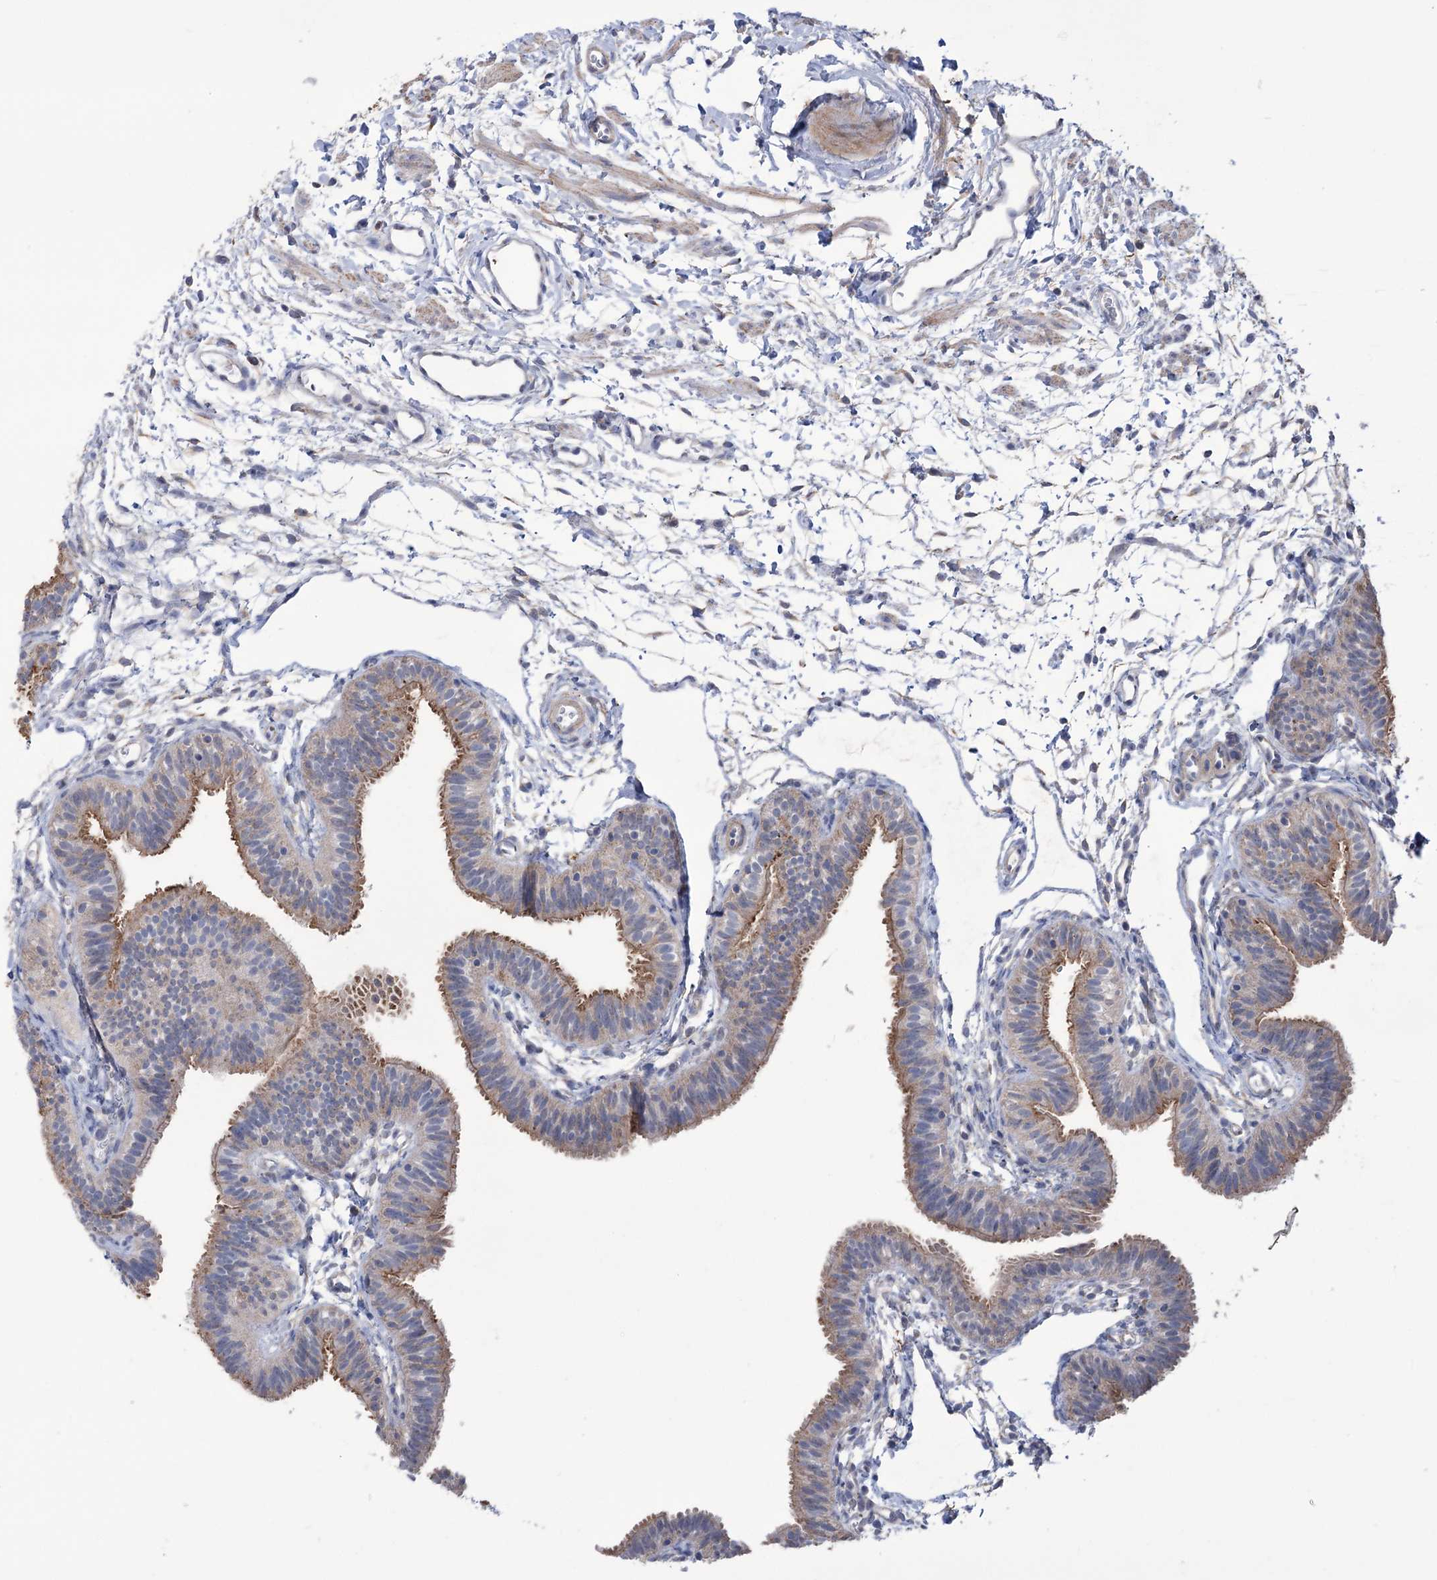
{"staining": {"intensity": "moderate", "quantity": "25%-75%", "location": "cytoplasmic/membranous"}, "tissue": "fallopian tube", "cell_type": "Glandular cells", "image_type": "normal", "snomed": [{"axis": "morphology", "description": "Normal tissue, NOS"}, {"axis": "topography", "description": "Fallopian tube"}], "caption": "High-magnification brightfield microscopy of benign fallopian tube stained with DAB (3,3'-diaminobenzidine) (brown) and counterstained with hematoxylin (blue). glandular cells exhibit moderate cytoplasmic/membranous positivity is identified in about25%-75% of cells.", "gene": "TRIM71", "patient": {"sex": "female", "age": 35}}